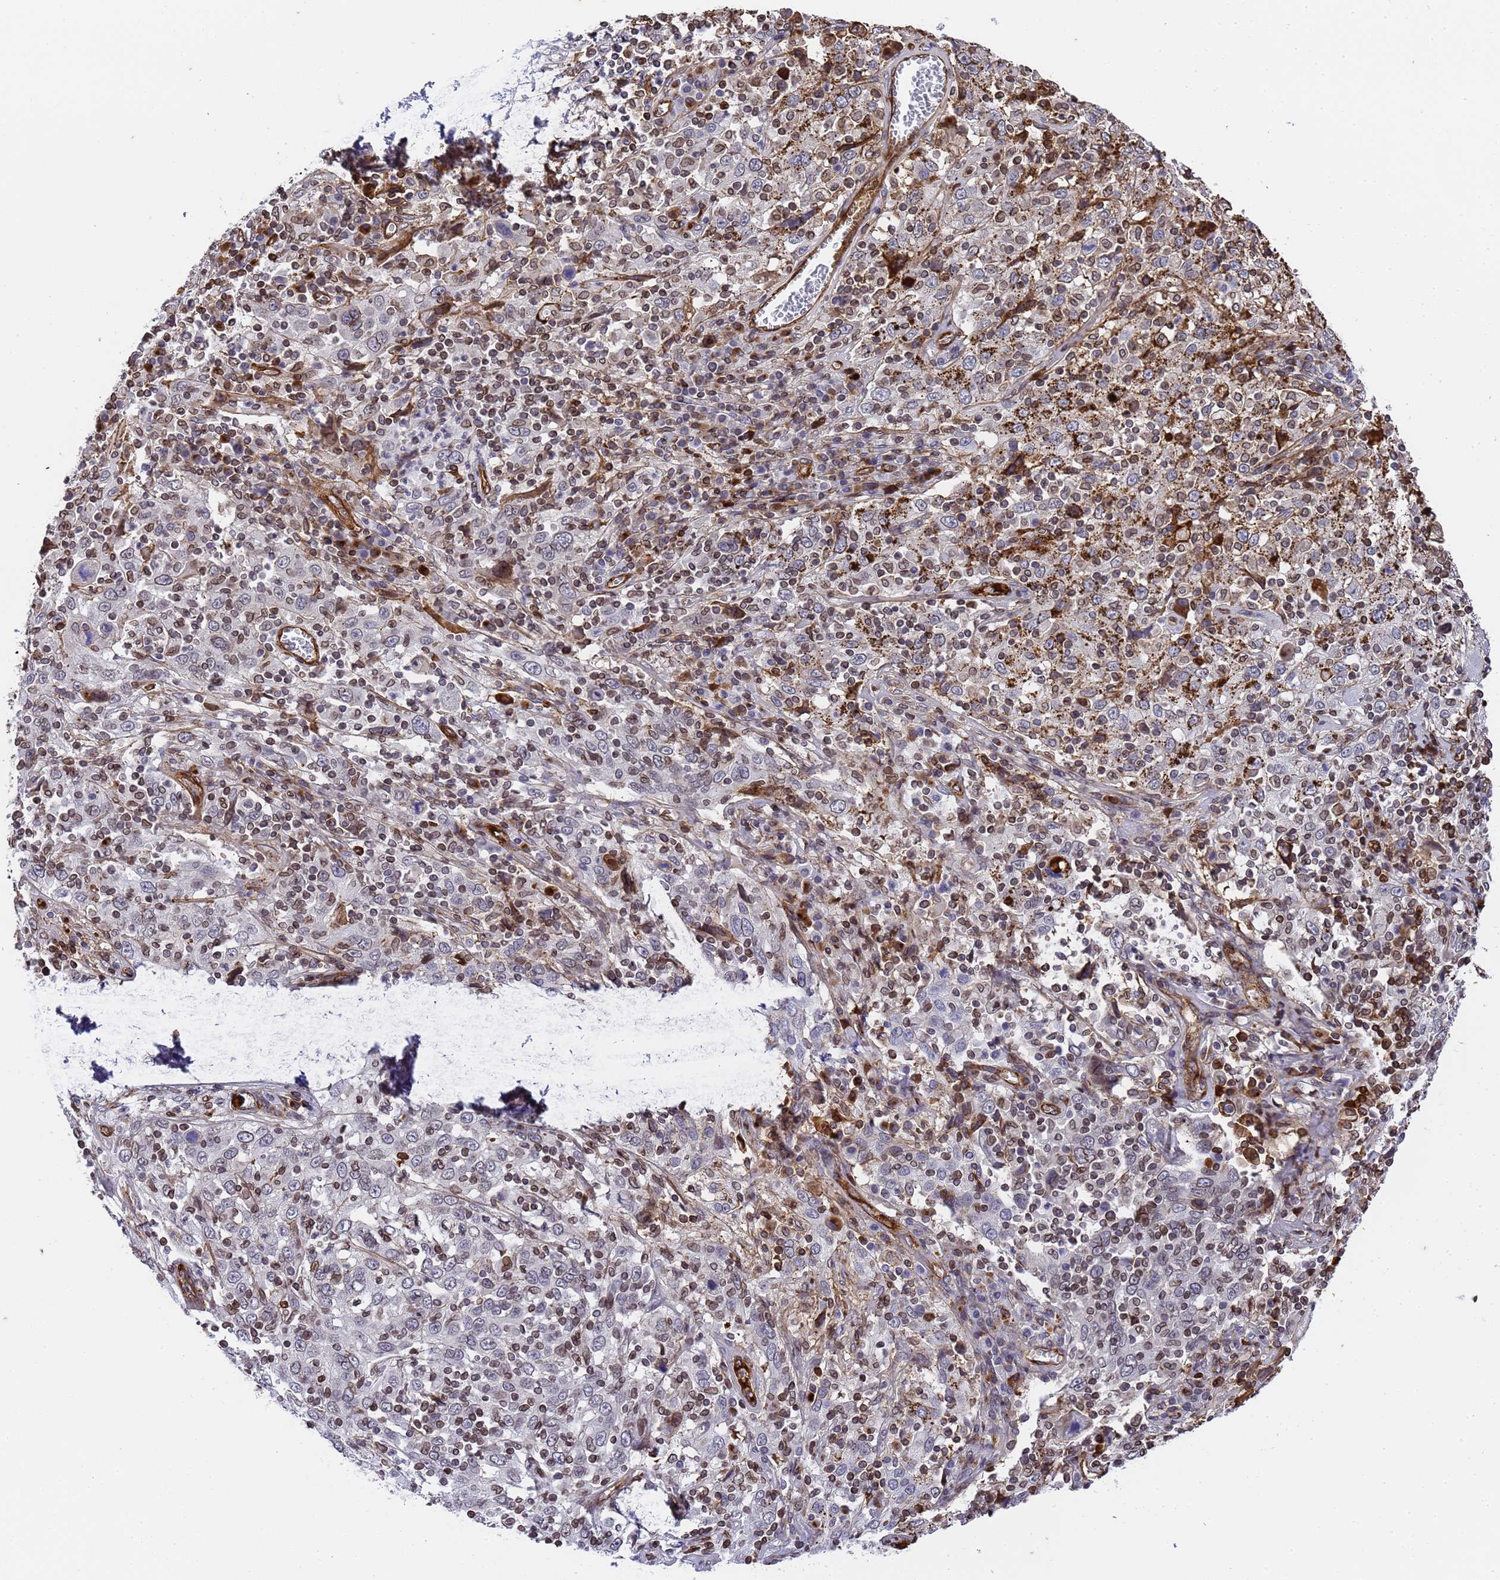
{"staining": {"intensity": "strong", "quantity": "<25%", "location": "cytoplasmic/membranous"}, "tissue": "cervical cancer", "cell_type": "Tumor cells", "image_type": "cancer", "snomed": [{"axis": "morphology", "description": "Squamous cell carcinoma, NOS"}, {"axis": "topography", "description": "Cervix"}], "caption": "Immunohistochemistry (IHC) micrograph of neoplastic tissue: squamous cell carcinoma (cervical) stained using IHC reveals medium levels of strong protein expression localized specifically in the cytoplasmic/membranous of tumor cells, appearing as a cytoplasmic/membranous brown color.", "gene": "IGFBP7", "patient": {"sex": "female", "age": 46}}